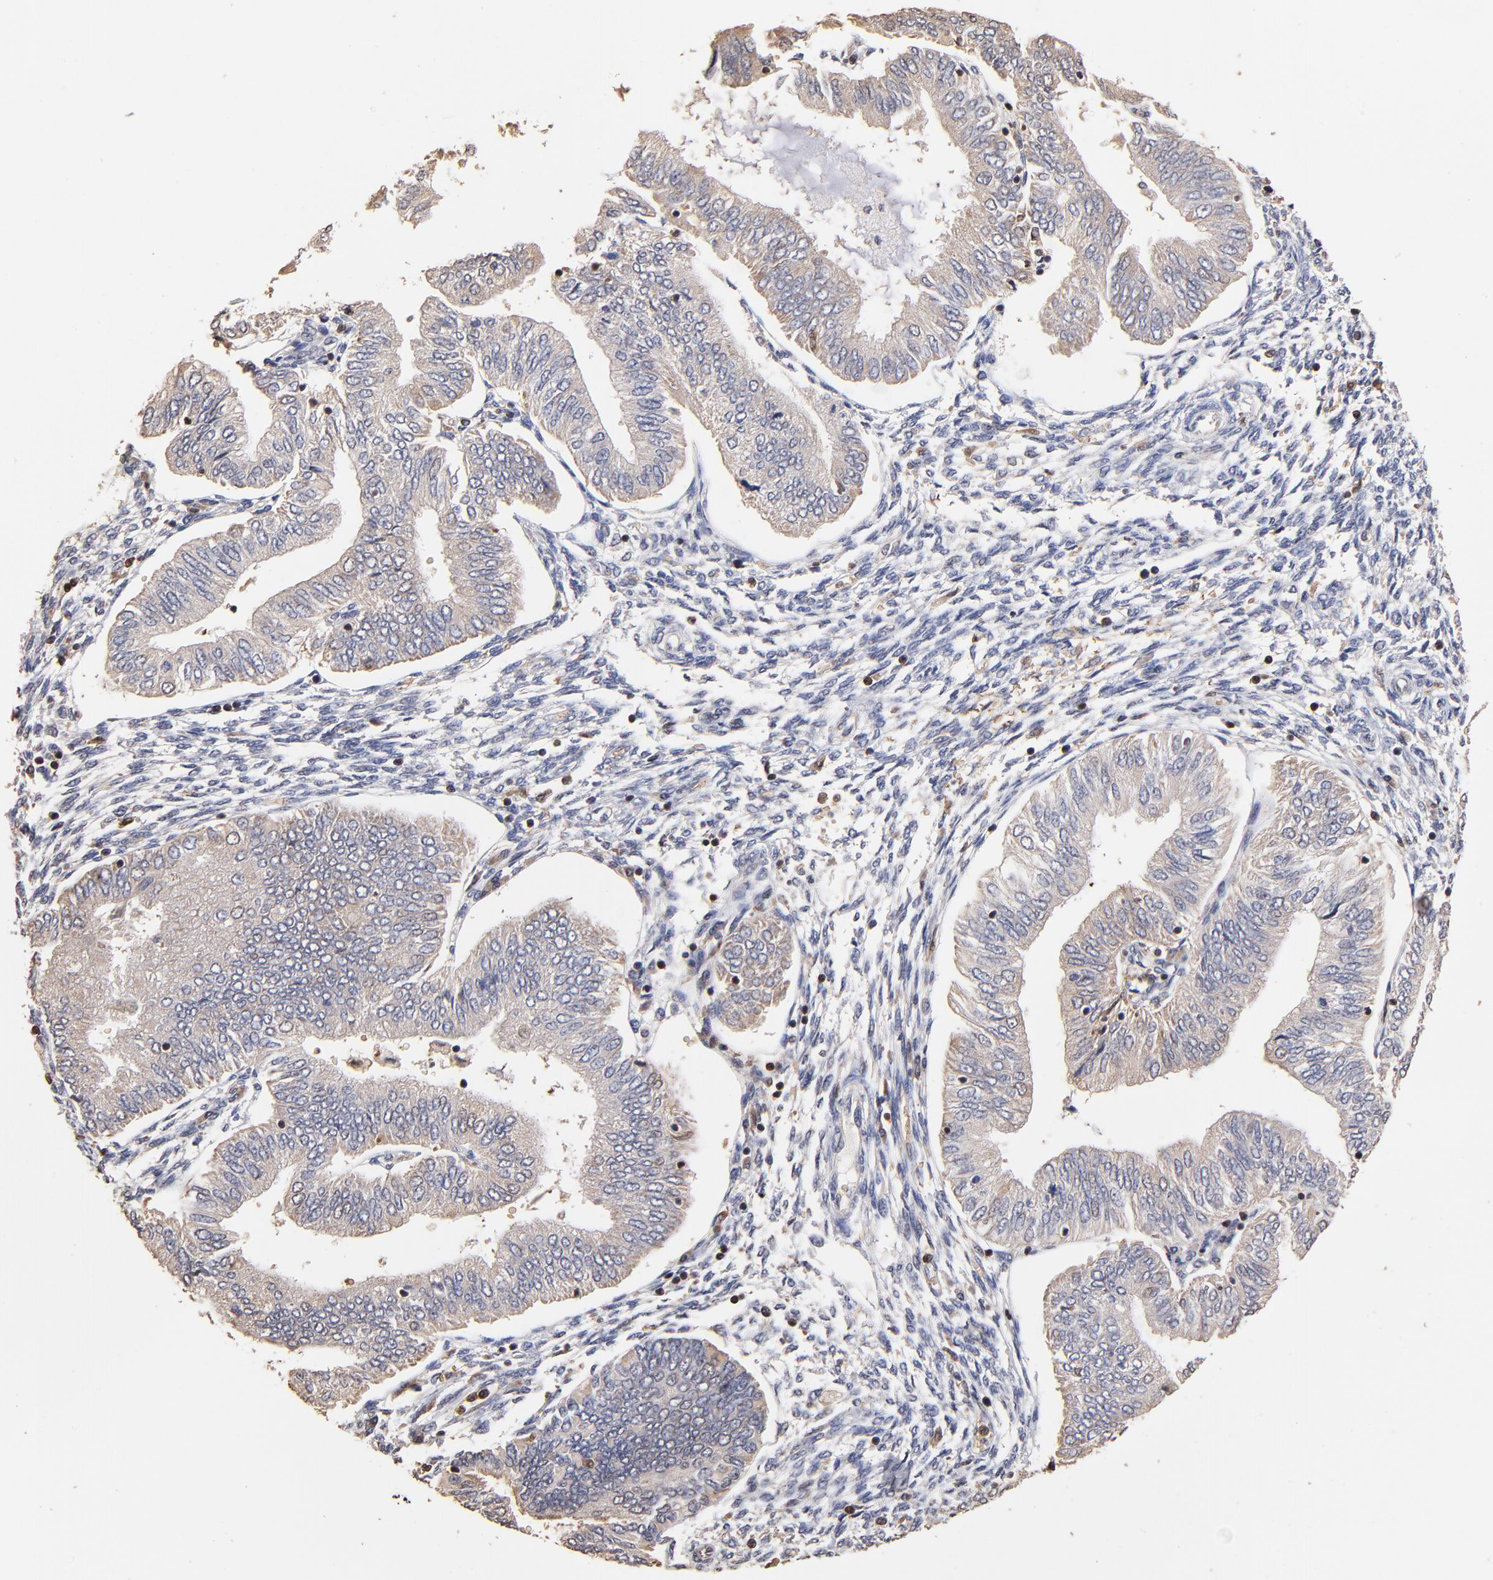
{"staining": {"intensity": "weak", "quantity": ">75%", "location": "cytoplasmic/membranous"}, "tissue": "endometrial cancer", "cell_type": "Tumor cells", "image_type": "cancer", "snomed": [{"axis": "morphology", "description": "Adenocarcinoma, NOS"}, {"axis": "topography", "description": "Endometrium"}], "caption": "This histopathology image exhibits adenocarcinoma (endometrial) stained with immunohistochemistry (IHC) to label a protein in brown. The cytoplasmic/membranous of tumor cells show weak positivity for the protein. Nuclei are counter-stained blue.", "gene": "CASP1", "patient": {"sex": "female", "age": 51}}